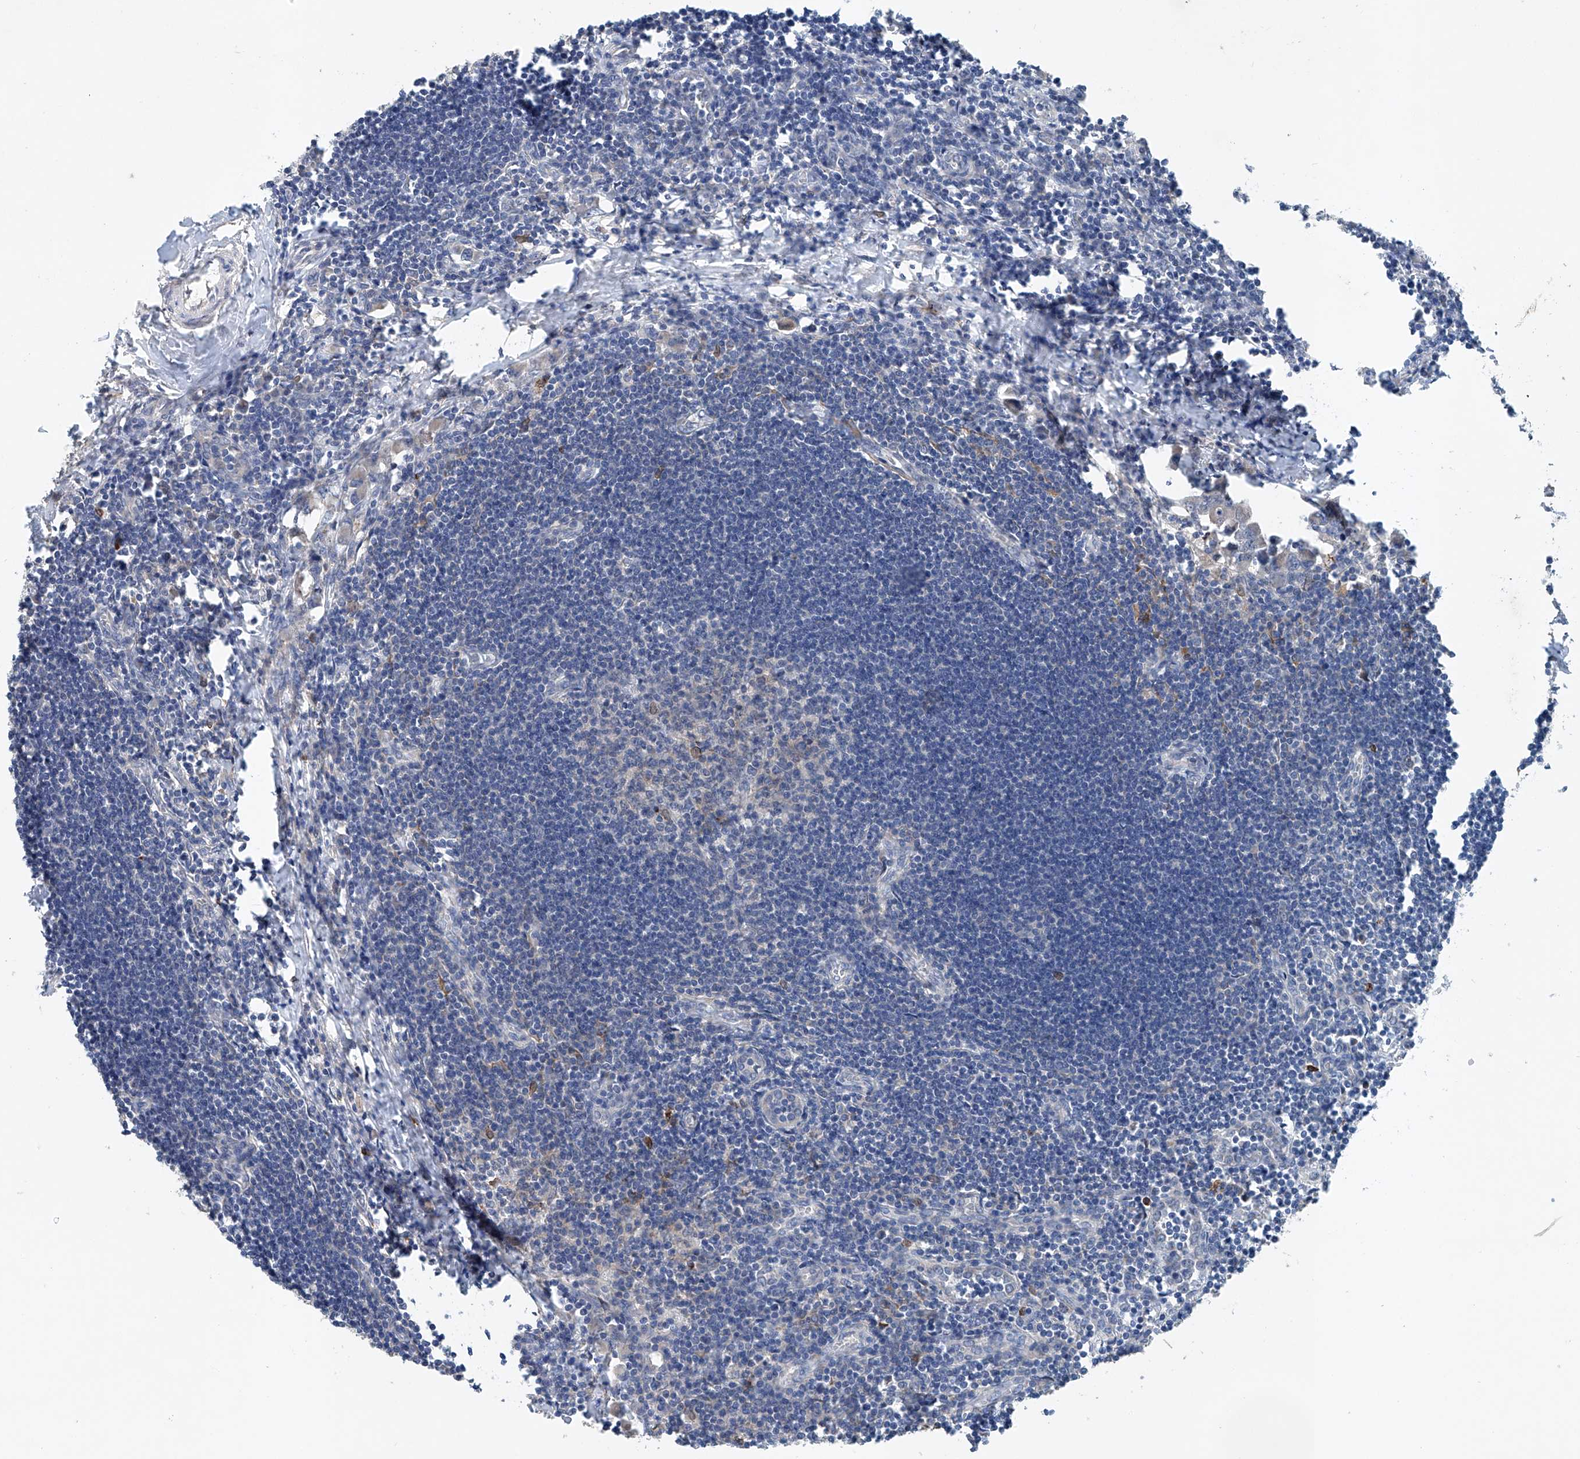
{"staining": {"intensity": "negative", "quantity": "none", "location": "none"}, "tissue": "lymph node", "cell_type": "Germinal center cells", "image_type": "normal", "snomed": [{"axis": "morphology", "description": "Normal tissue, NOS"}, {"axis": "morphology", "description": "Malignant melanoma, Metastatic site"}, {"axis": "topography", "description": "Lymph node"}], "caption": "High magnification brightfield microscopy of normal lymph node stained with DAB (3,3'-diaminobenzidine) (brown) and counterstained with hematoxylin (blue): germinal center cells show no significant staining. The staining is performed using DAB (3,3'-diaminobenzidine) brown chromogen with nuclei counter-stained in using hematoxylin.", "gene": "CEP85L", "patient": {"sex": "male", "age": 41}}